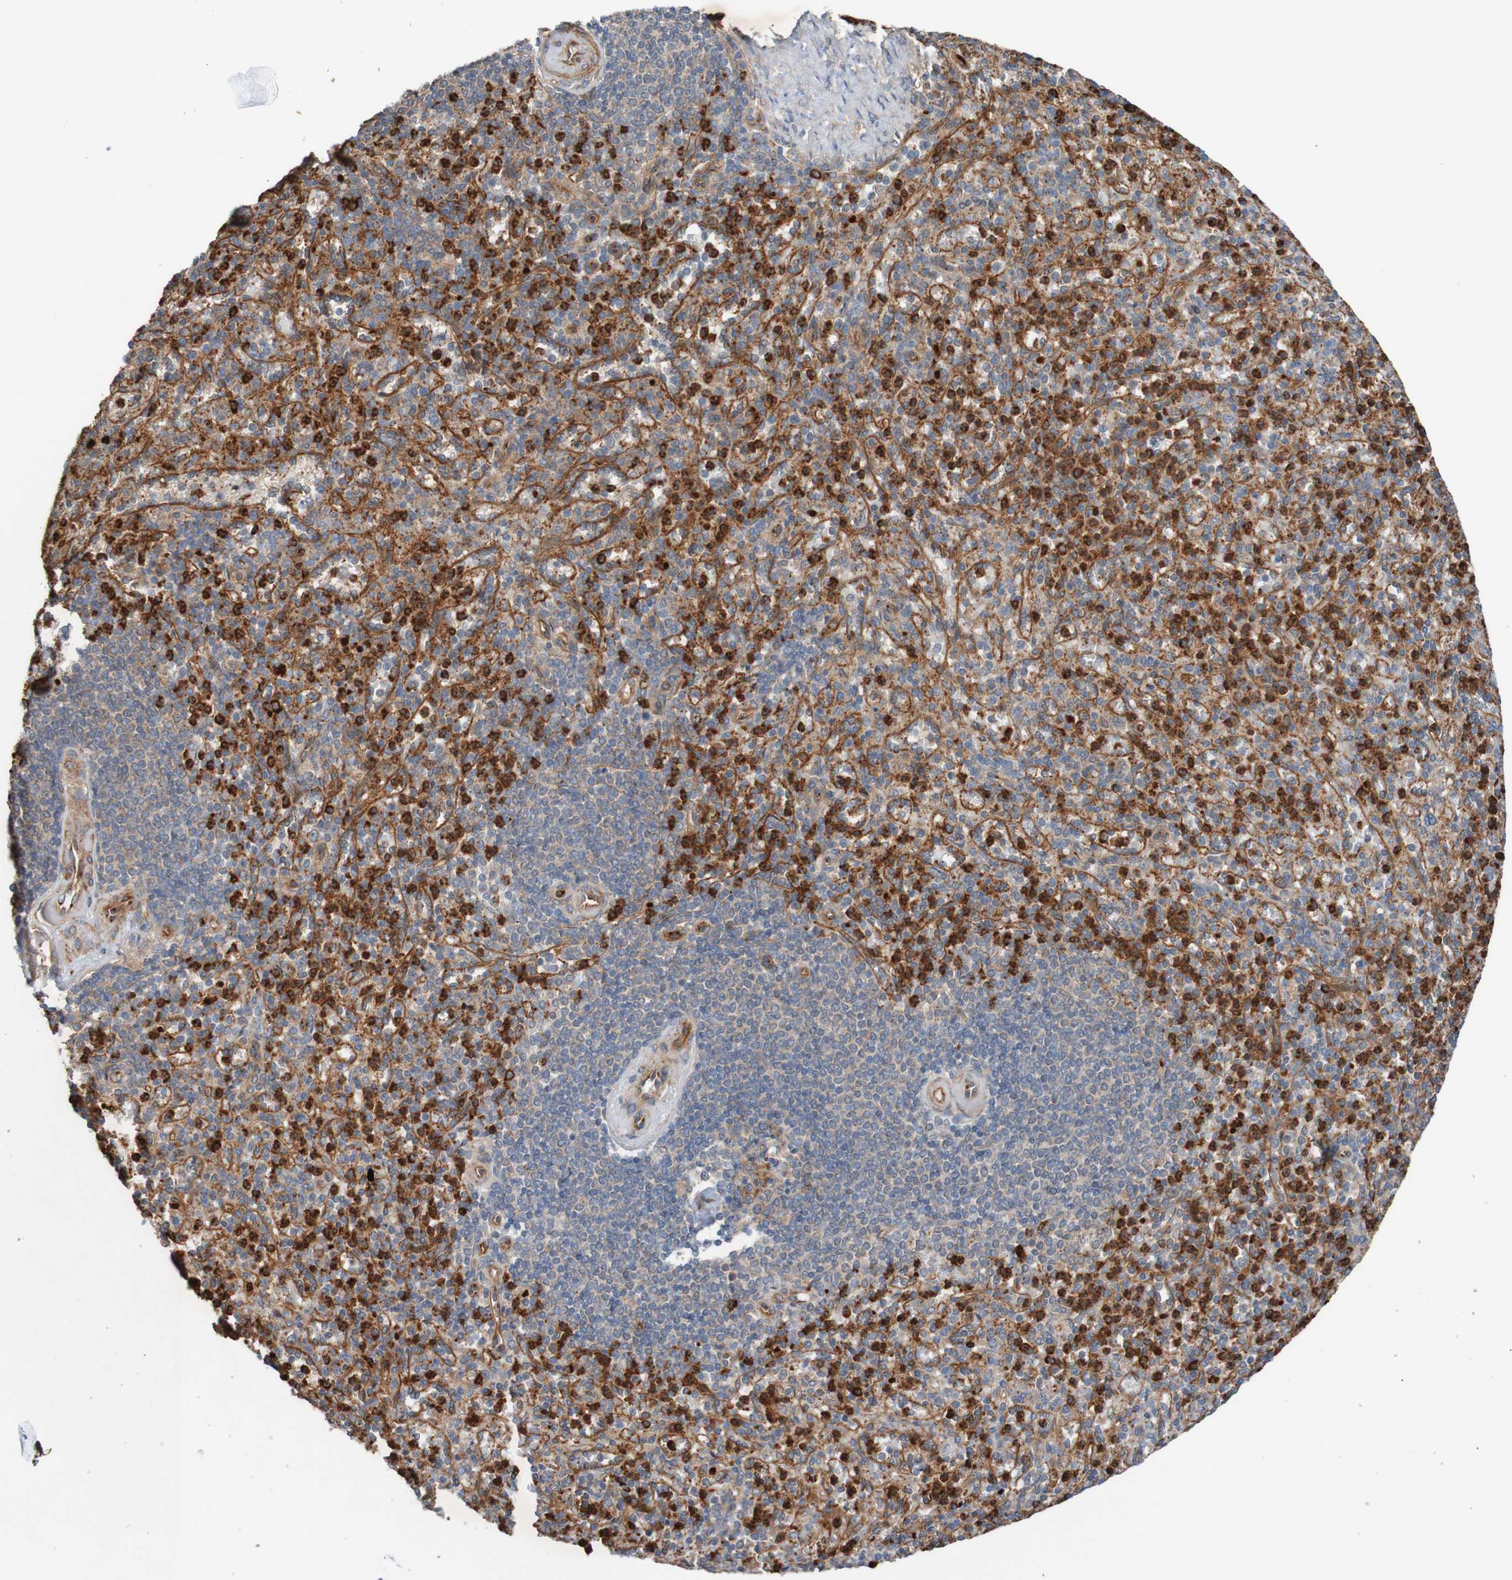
{"staining": {"intensity": "strong", "quantity": "25%-75%", "location": "nuclear"}, "tissue": "spleen", "cell_type": "Cells in red pulp", "image_type": "normal", "snomed": [{"axis": "morphology", "description": "Normal tissue, NOS"}, {"axis": "topography", "description": "Spleen"}], "caption": "Immunohistochemistry (IHC) of unremarkable spleen demonstrates high levels of strong nuclear staining in about 25%-75% of cells in red pulp.", "gene": "ST8SIA6", "patient": {"sex": "female", "age": 74}}